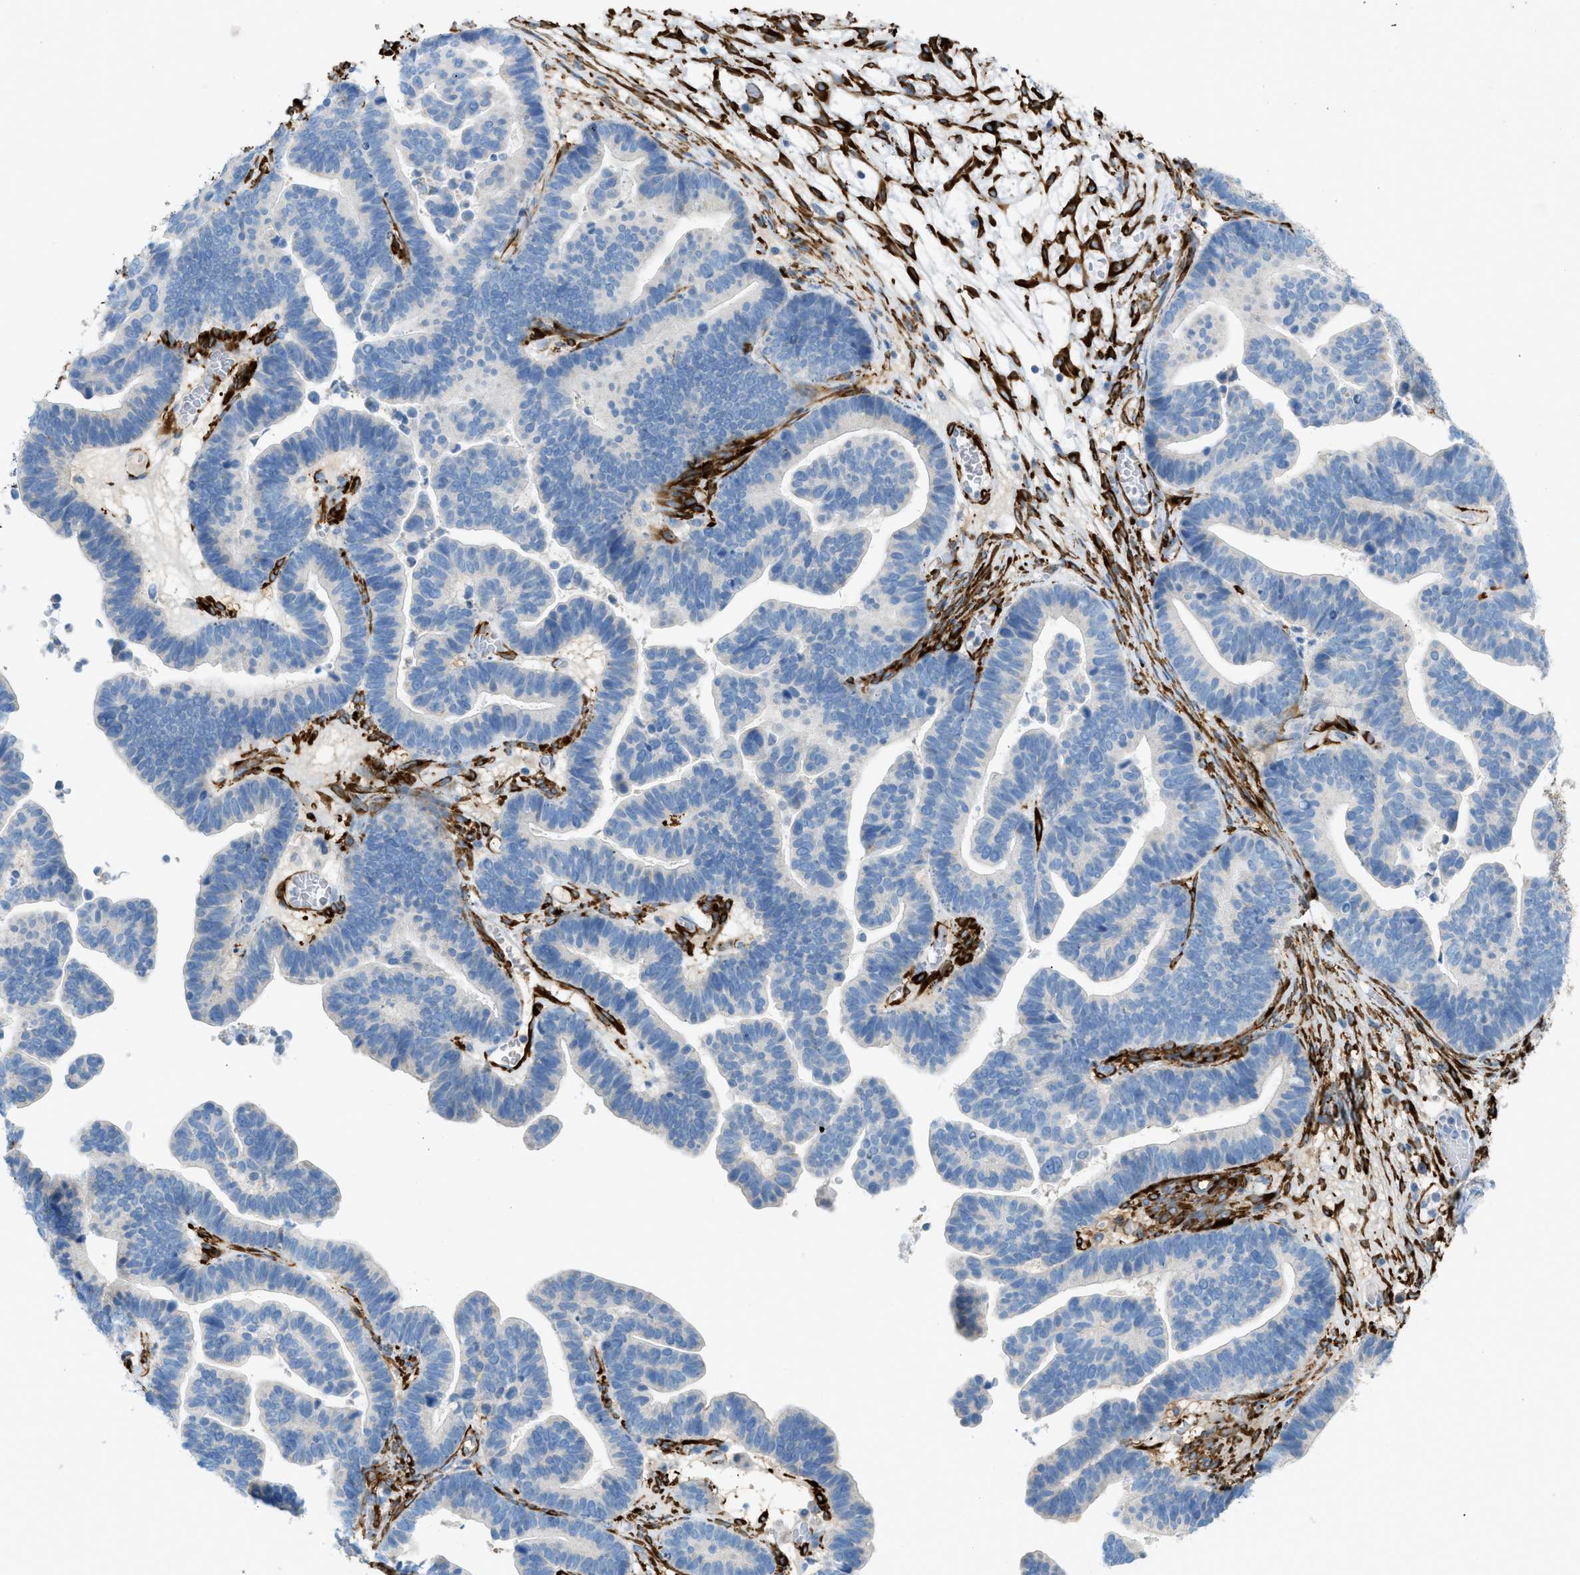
{"staining": {"intensity": "negative", "quantity": "none", "location": "none"}, "tissue": "ovarian cancer", "cell_type": "Tumor cells", "image_type": "cancer", "snomed": [{"axis": "morphology", "description": "Cystadenocarcinoma, serous, NOS"}, {"axis": "topography", "description": "Ovary"}], "caption": "An image of human serous cystadenocarcinoma (ovarian) is negative for staining in tumor cells. (DAB immunohistochemistry (IHC) with hematoxylin counter stain).", "gene": "MYH11", "patient": {"sex": "female", "age": 56}}